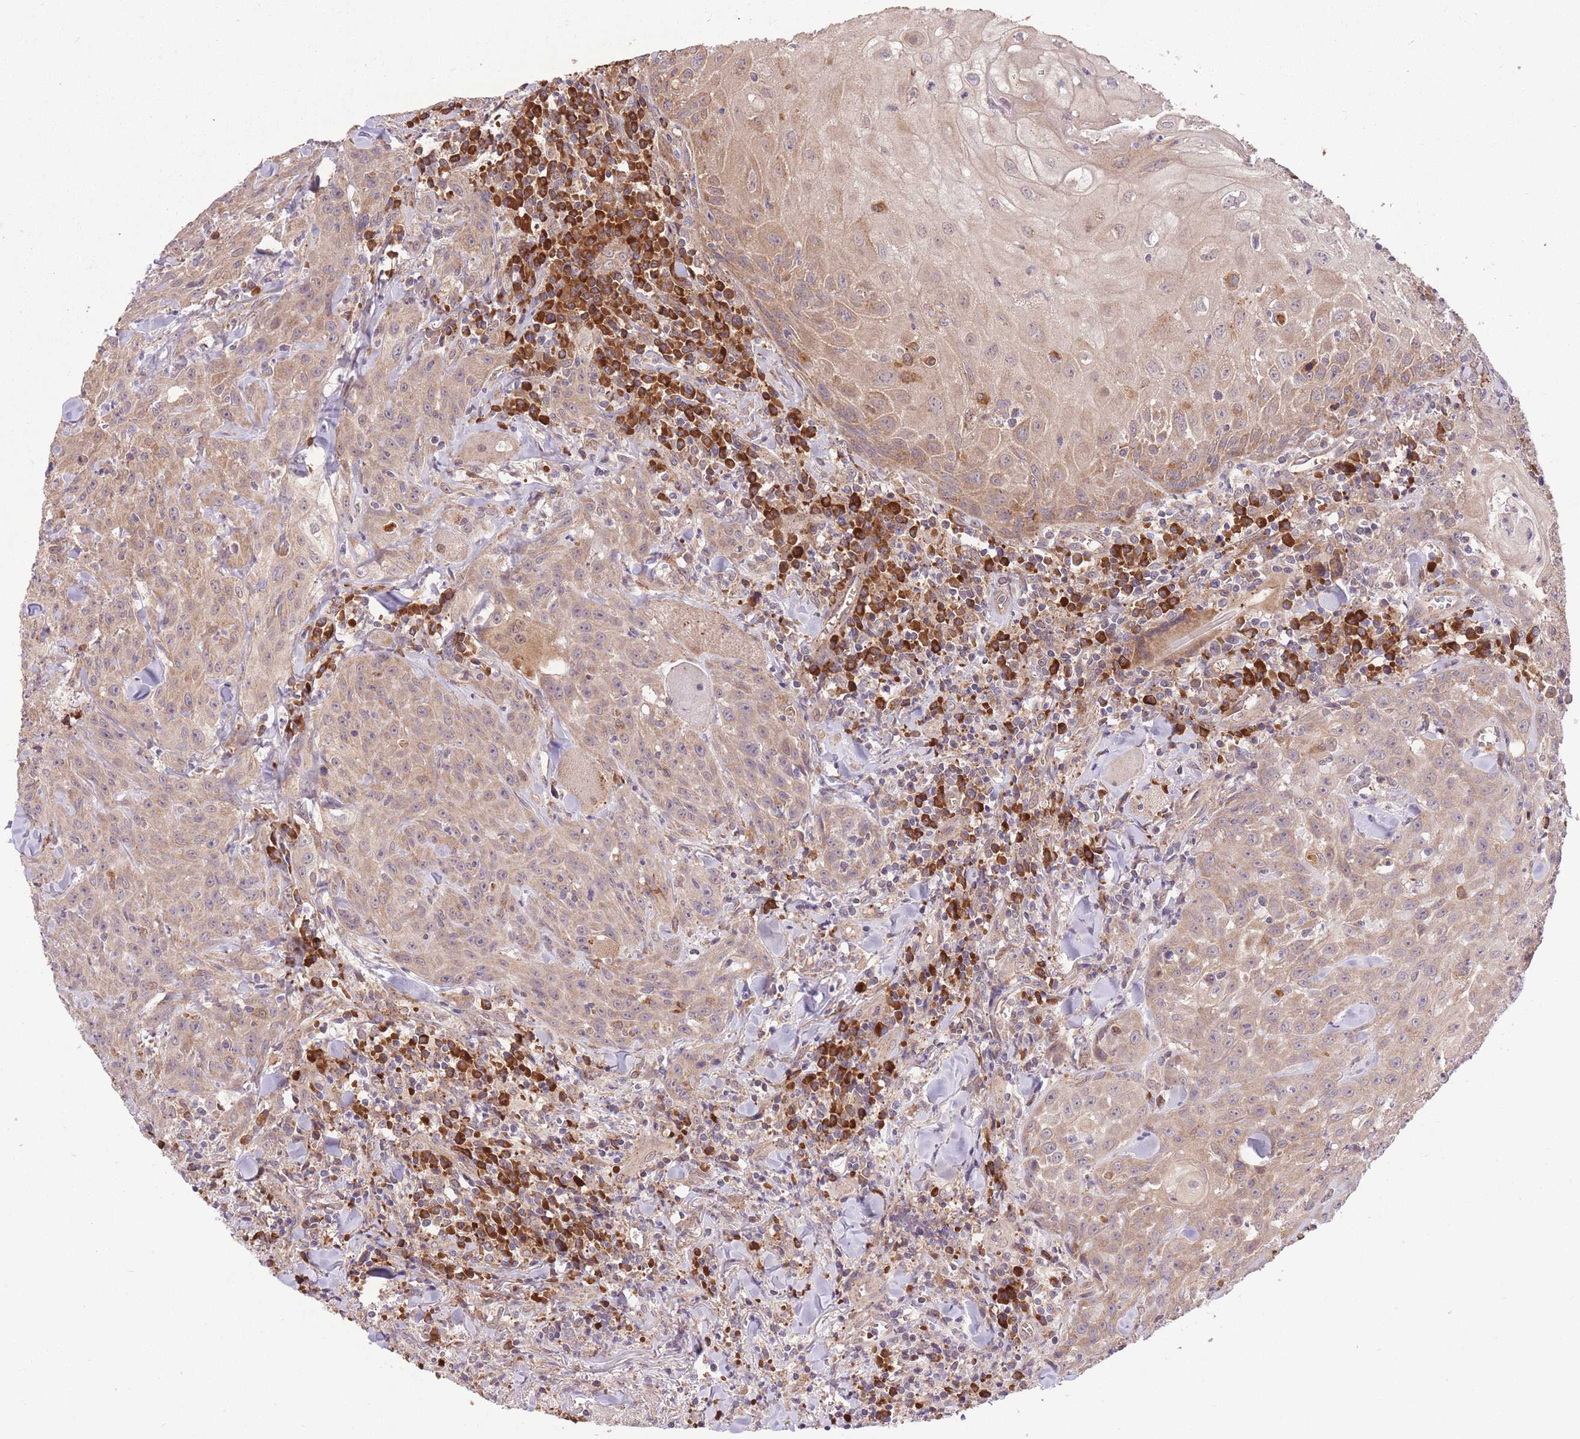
{"staining": {"intensity": "weak", "quantity": ">75%", "location": "cytoplasmic/membranous"}, "tissue": "head and neck cancer", "cell_type": "Tumor cells", "image_type": "cancer", "snomed": [{"axis": "morphology", "description": "Normal tissue, NOS"}, {"axis": "morphology", "description": "Squamous cell carcinoma, NOS"}, {"axis": "topography", "description": "Oral tissue"}, {"axis": "topography", "description": "Head-Neck"}], "caption": "This histopathology image exhibits head and neck squamous cell carcinoma stained with immunohistochemistry (IHC) to label a protein in brown. The cytoplasmic/membranous of tumor cells show weak positivity for the protein. Nuclei are counter-stained blue.", "gene": "POLR3F", "patient": {"sex": "female", "age": 70}}